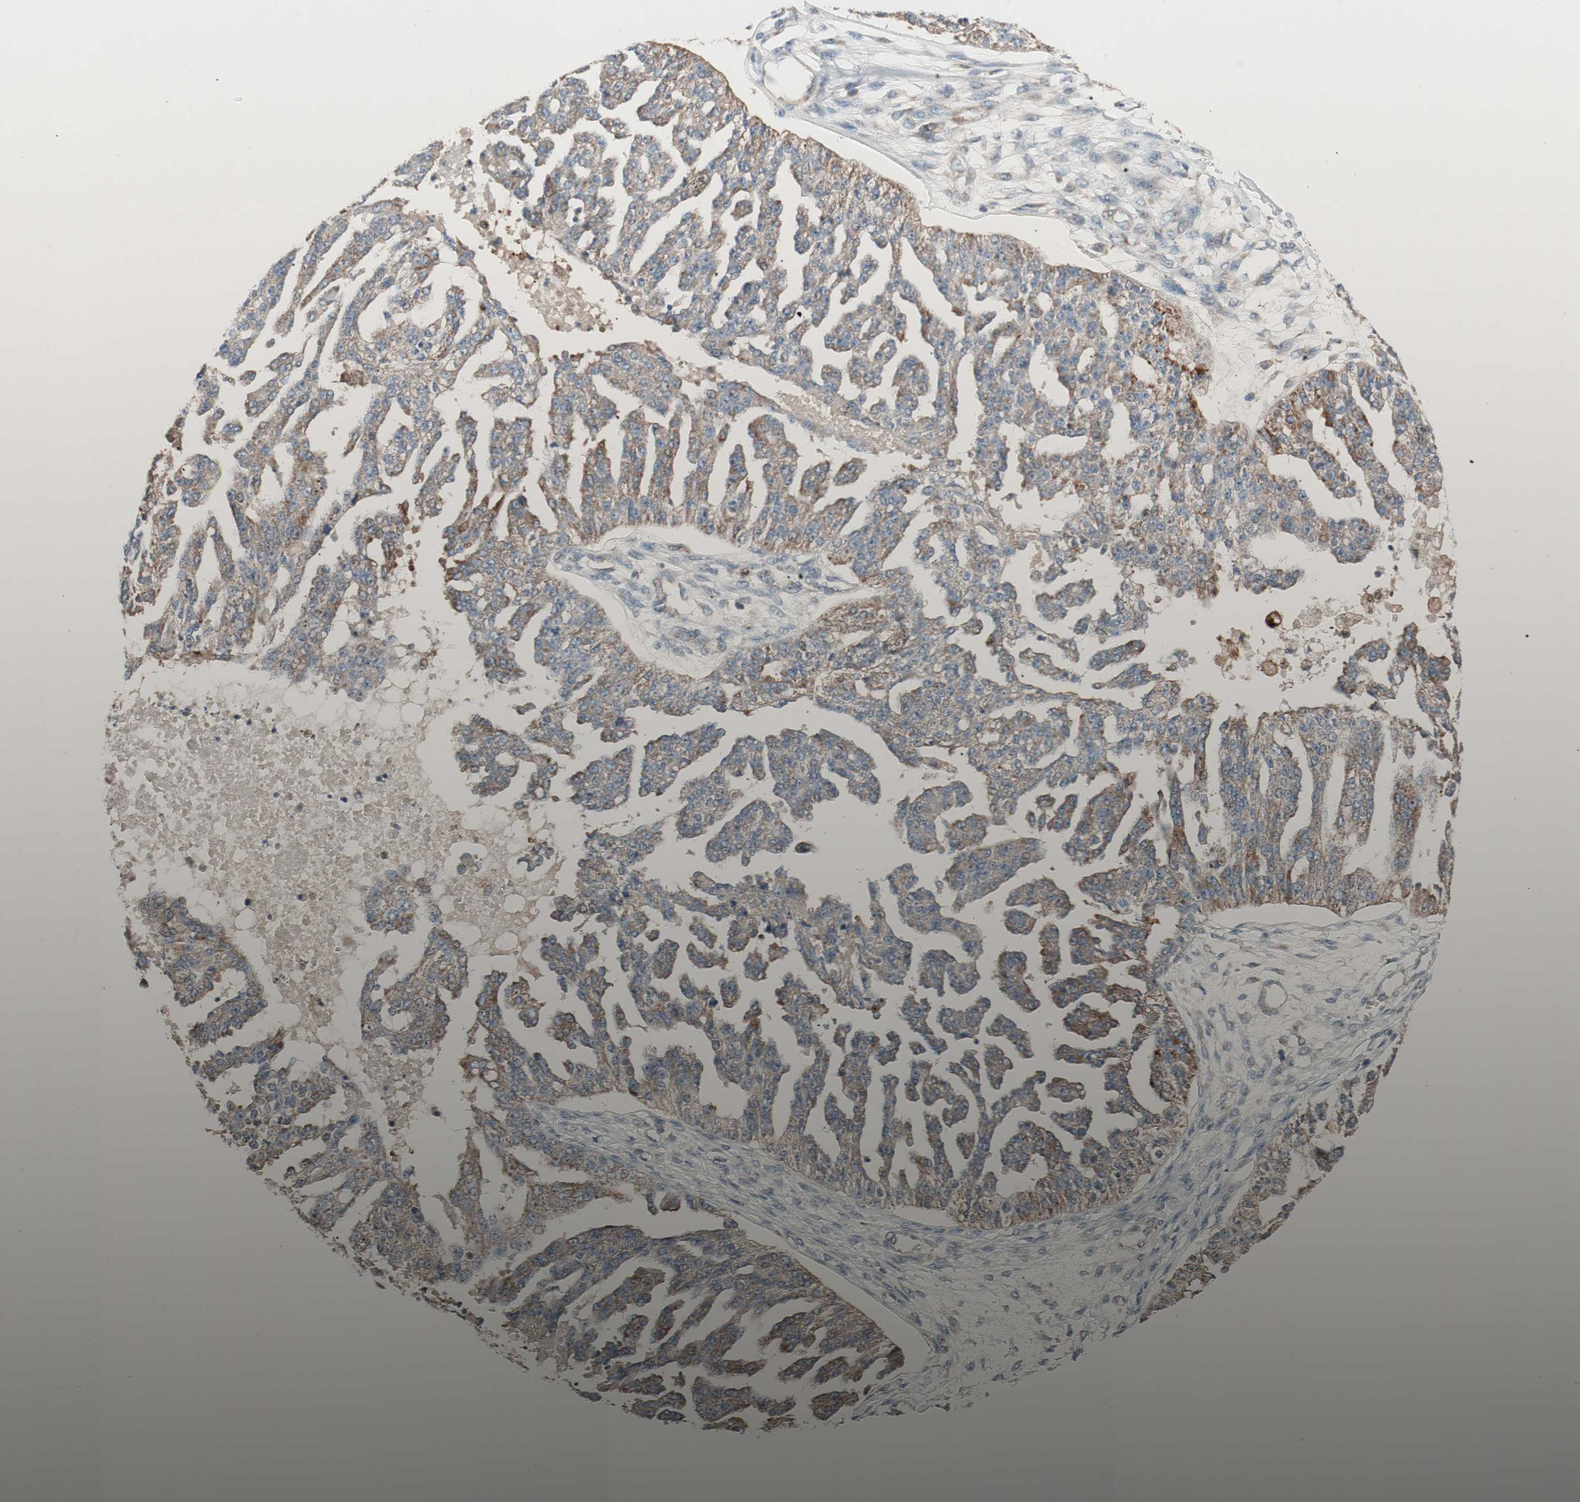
{"staining": {"intensity": "moderate", "quantity": ">75%", "location": "cytoplasmic/membranous"}, "tissue": "ovarian cancer", "cell_type": "Tumor cells", "image_type": "cancer", "snomed": [{"axis": "morphology", "description": "Cystadenocarcinoma, serous, NOS"}, {"axis": "topography", "description": "Ovary"}], "caption": "Ovarian serous cystadenocarcinoma stained for a protein (brown) shows moderate cytoplasmic/membranous positive positivity in approximately >75% of tumor cells.", "gene": "FAAH", "patient": {"sex": "female", "age": 58}}